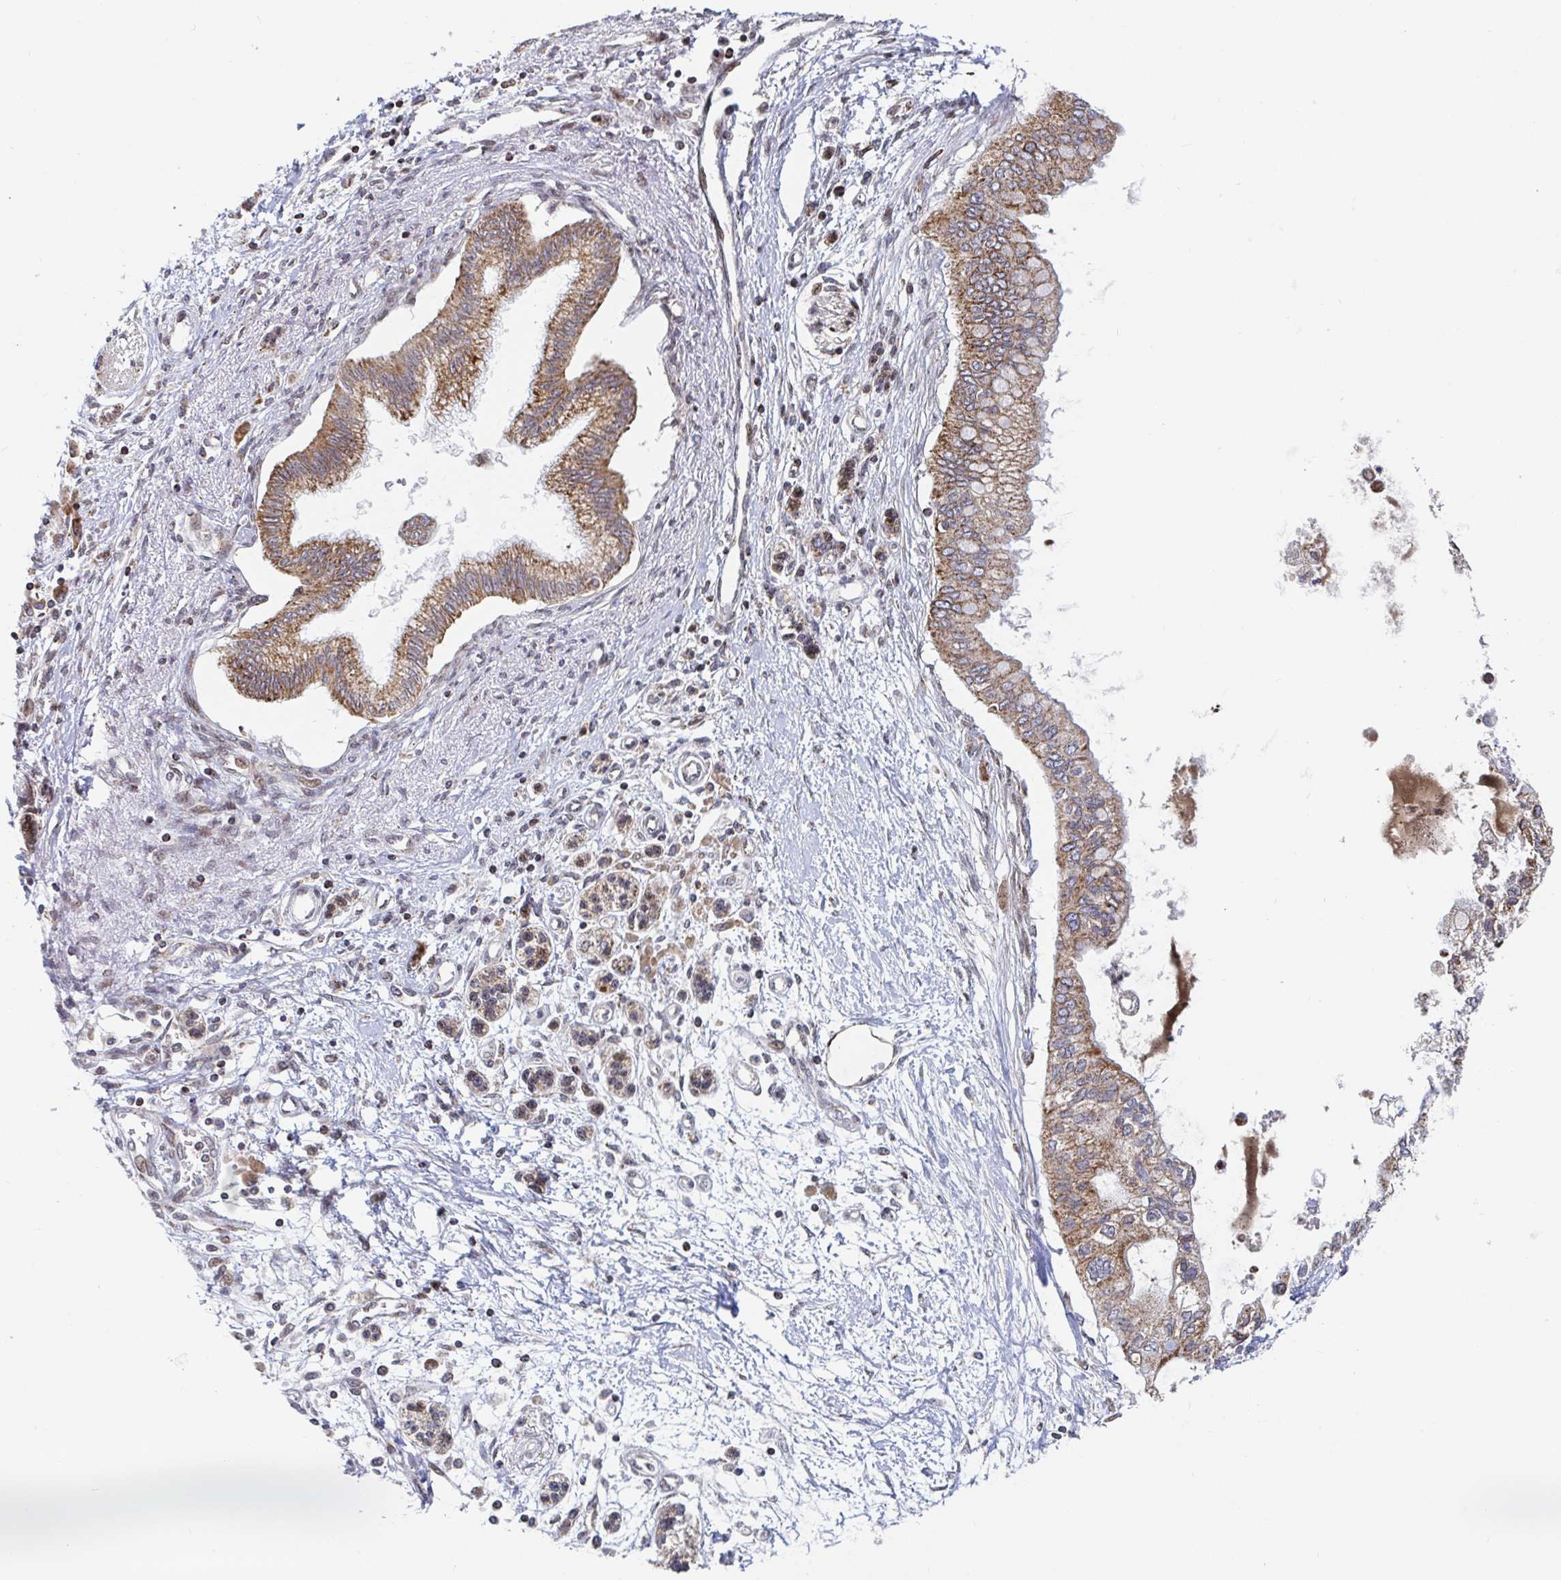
{"staining": {"intensity": "moderate", "quantity": ">75%", "location": "cytoplasmic/membranous"}, "tissue": "pancreatic cancer", "cell_type": "Tumor cells", "image_type": "cancer", "snomed": [{"axis": "morphology", "description": "Adenocarcinoma, NOS"}, {"axis": "topography", "description": "Pancreas"}], "caption": "Immunohistochemical staining of pancreatic adenocarcinoma demonstrates medium levels of moderate cytoplasmic/membranous staining in approximately >75% of tumor cells.", "gene": "STARD8", "patient": {"sex": "female", "age": 77}}